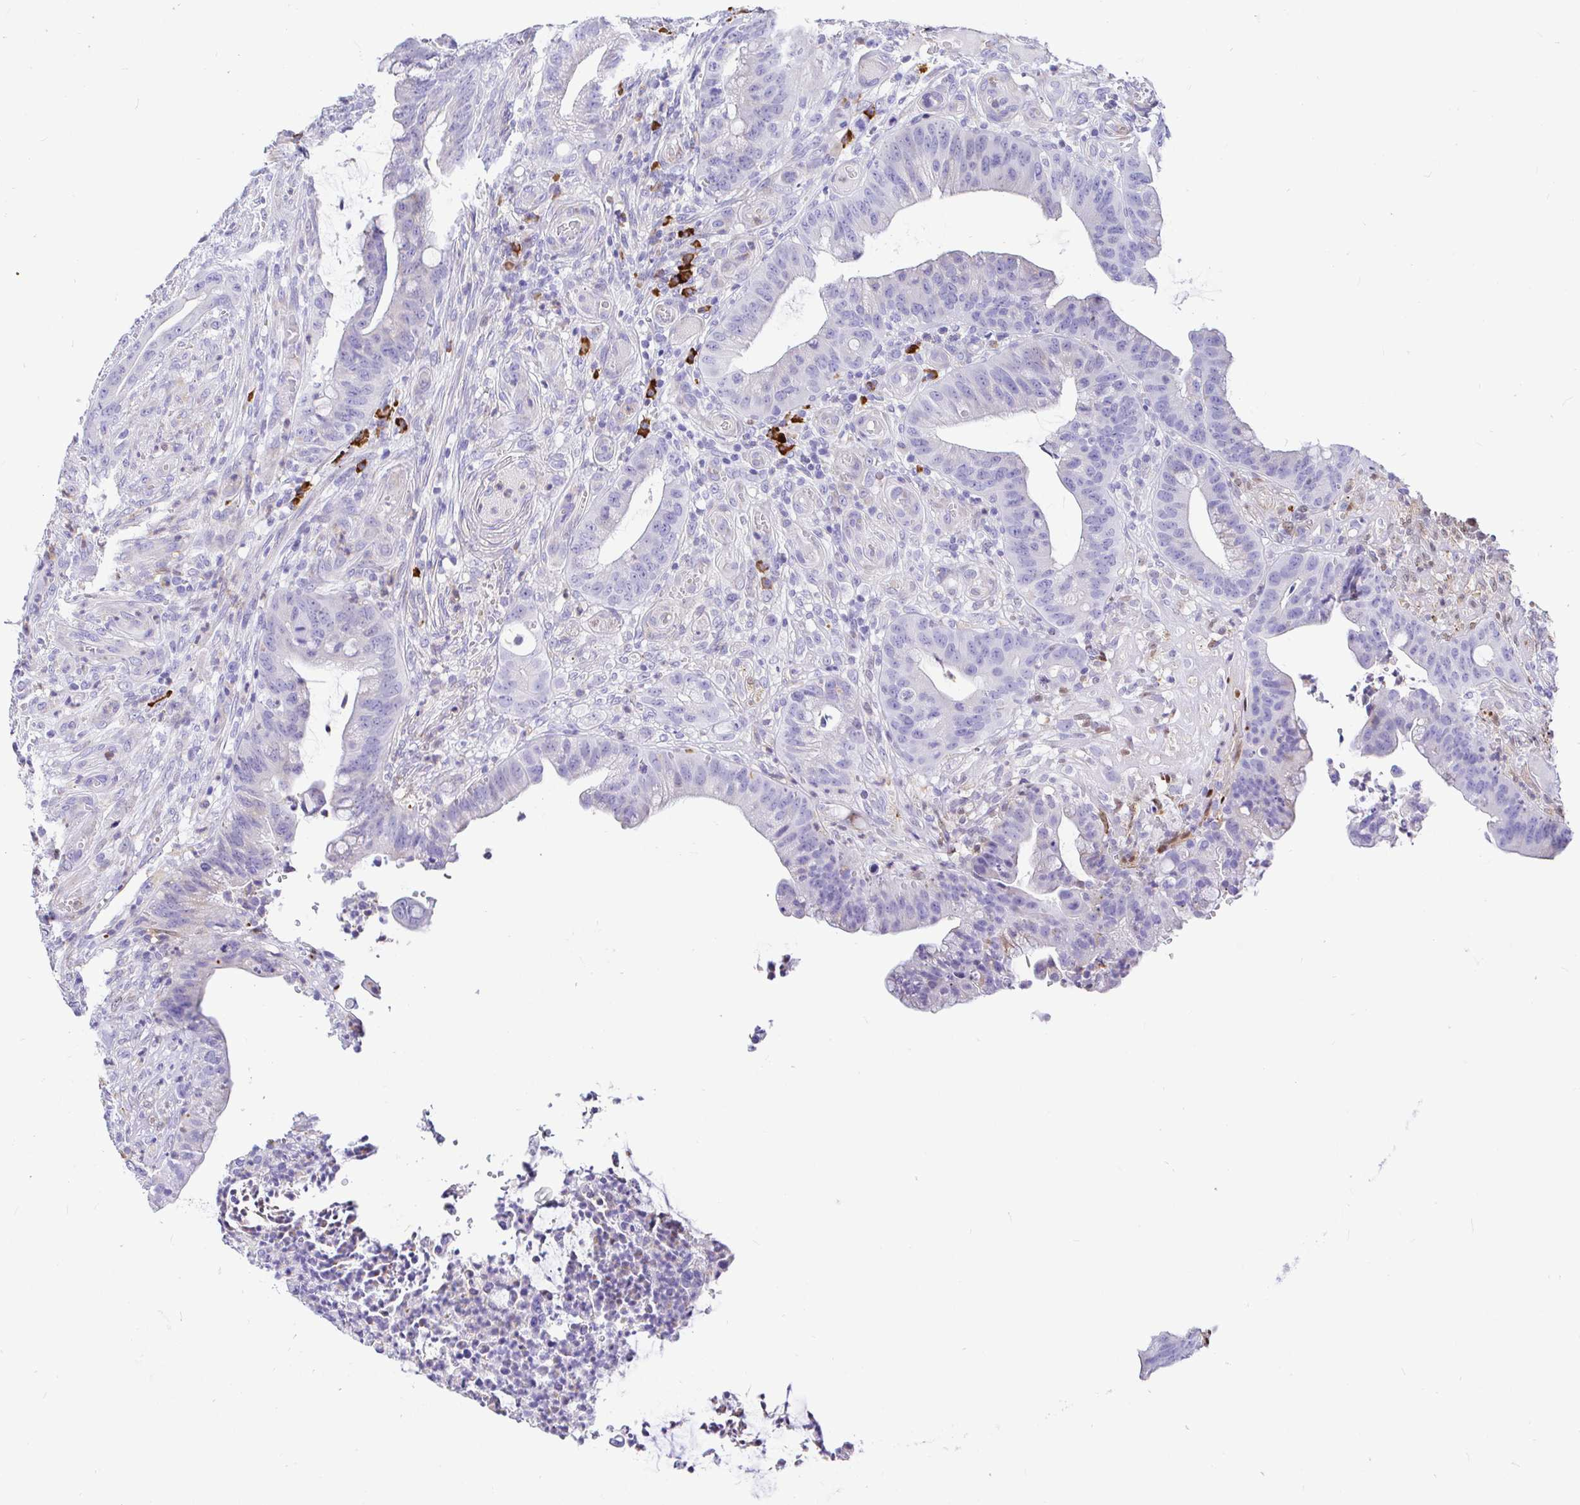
{"staining": {"intensity": "negative", "quantity": "none", "location": "none"}, "tissue": "colorectal cancer", "cell_type": "Tumor cells", "image_type": "cancer", "snomed": [{"axis": "morphology", "description": "Adenocarcinoma, NOS"}, {"axis": "topography", "description": "Colon"}], "caption": "Tumor cells are negative for protein expression in human colorectal cancer (adenocarcinoma). (Immunohistochemistry, brightfield microscopy, high magnification).", "gene": "CCDC62", "patient": {"sex": "male", "age": 62}}